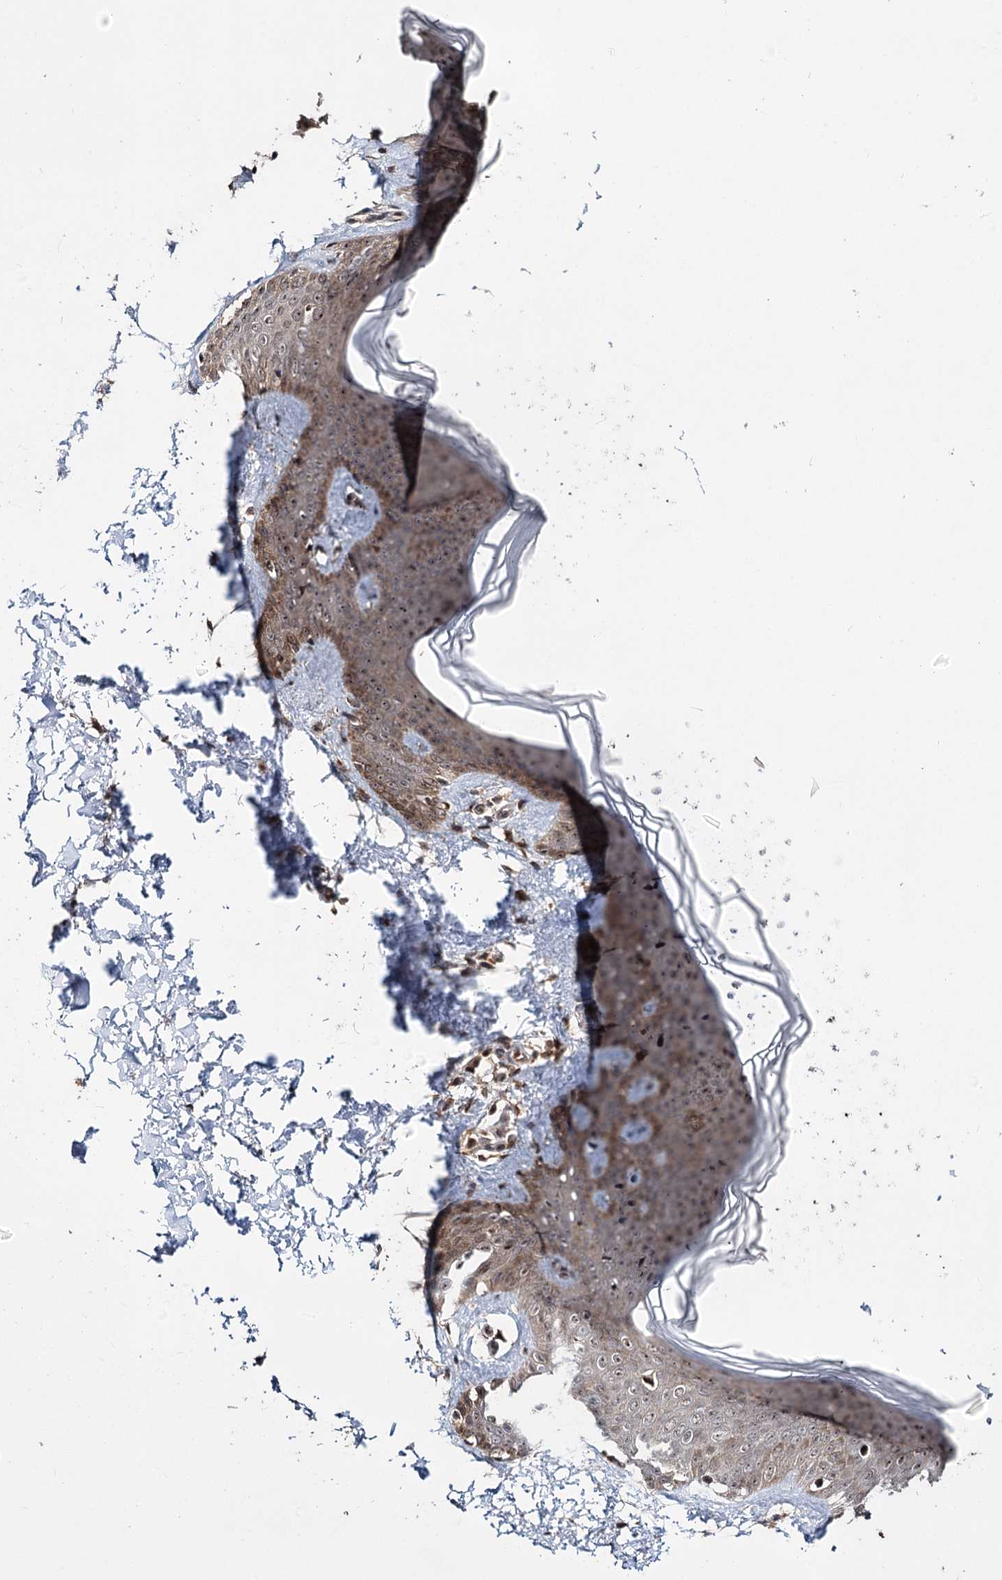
{"staining": {"intensity": "moderate", "quantity": ">75%", "location": "cytoplasmic/membranous,nuclear"}, "tissue": "skin", "cell_type": "Keratinocytes", "image_type": "normal", "snomed": [{"axis": "morphology", "description": "Normal tissue, NOS"}, {"axis": "topography", "description": "Skin"}], "caption": "Approximately >75% of keratinocytes in benign skin display moderate cytoplasmic/membranous,nuclear protein expression as visualized by brown immunohistochemical staining.", "gene": "MKNK2", "patient": {"sex": "male", "age": 36}}